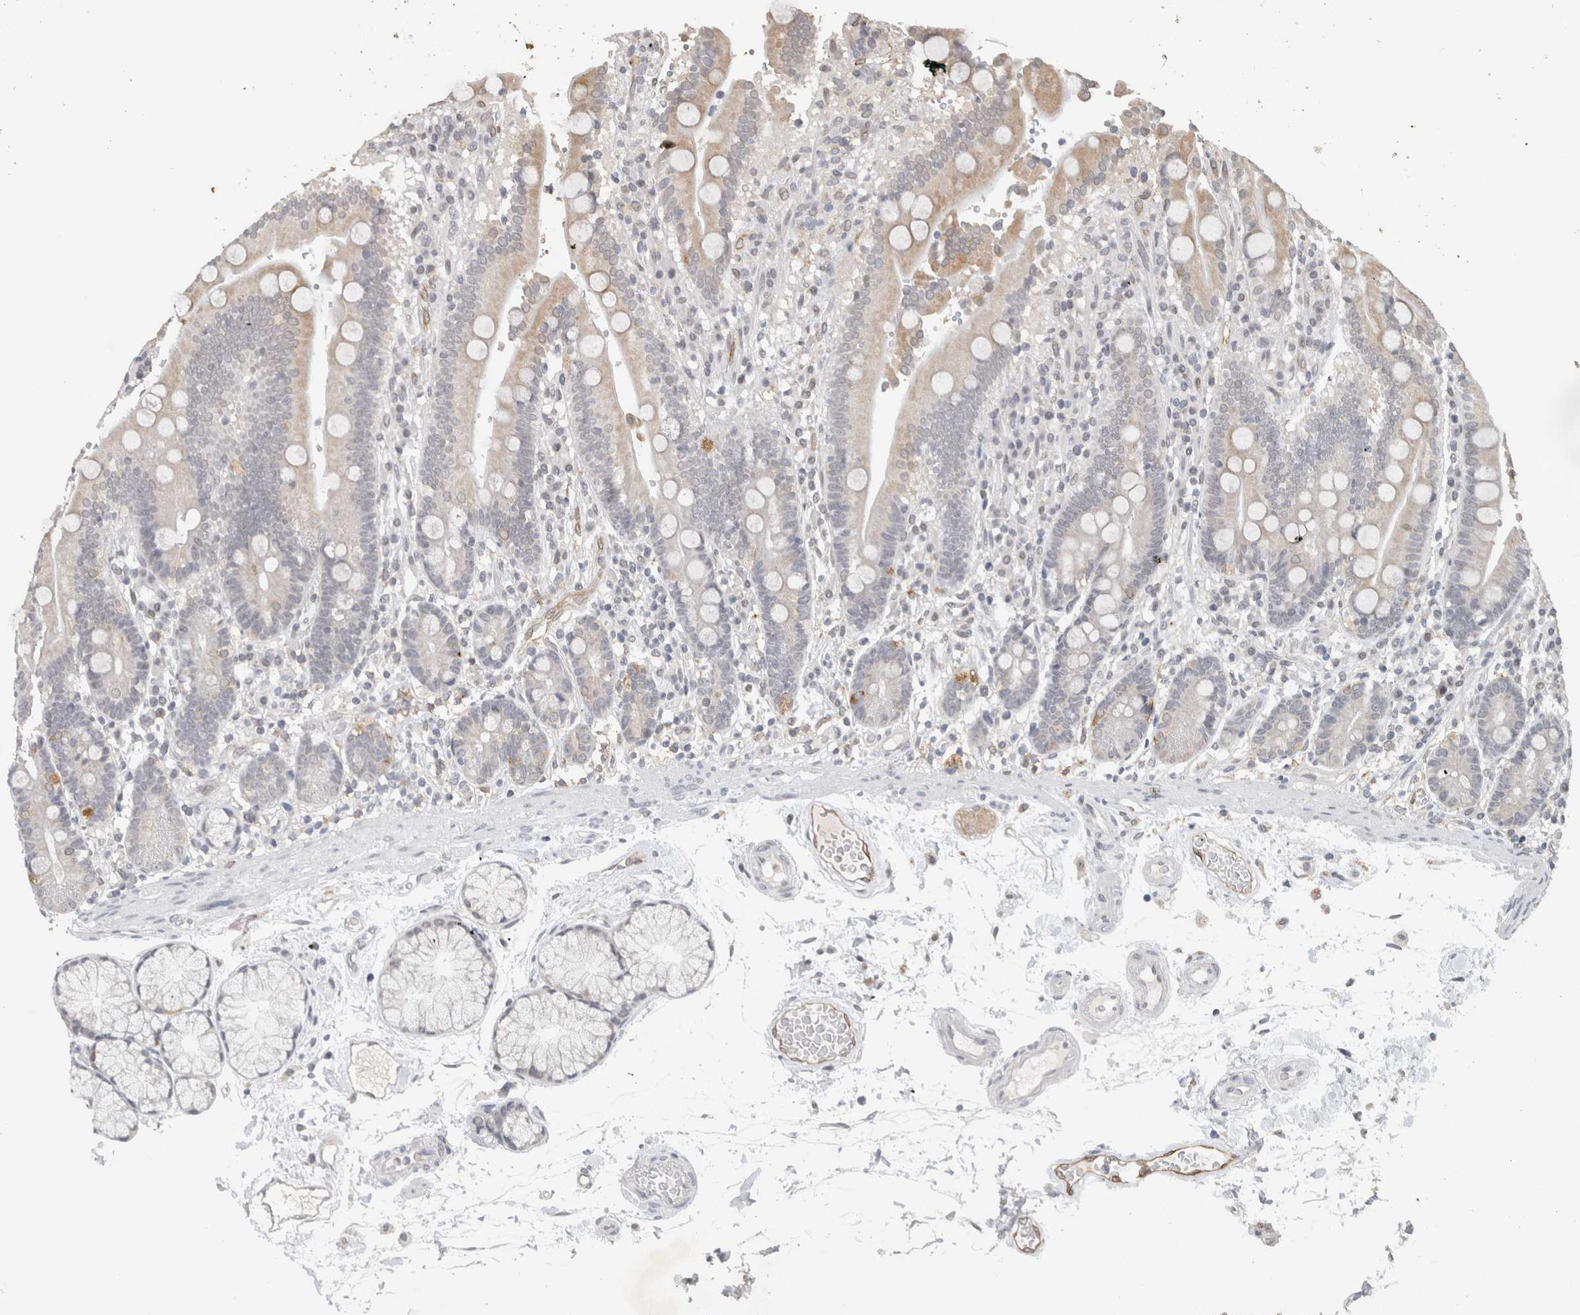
{"staining": {"intensity": "moderate", "quantity": "<25%", "location": "cytoplasmic/membranous"}, "tissue": "duodenum", "cell_type": "Glandular cells", "image_type": "normal", "snomed": [{"axis": "morphology", "description": "Normal tissue, NOS"}, {"axis": "topography", "description": "Small intestine, NOS"}], "caption": "Protein staining reveals moderate cytoplasmic/membranous expression in approximately <25% of glandular cells in normal duodenum.", "gene": "PRXL2A", "patient": {"sex": "female", "age": 71}}